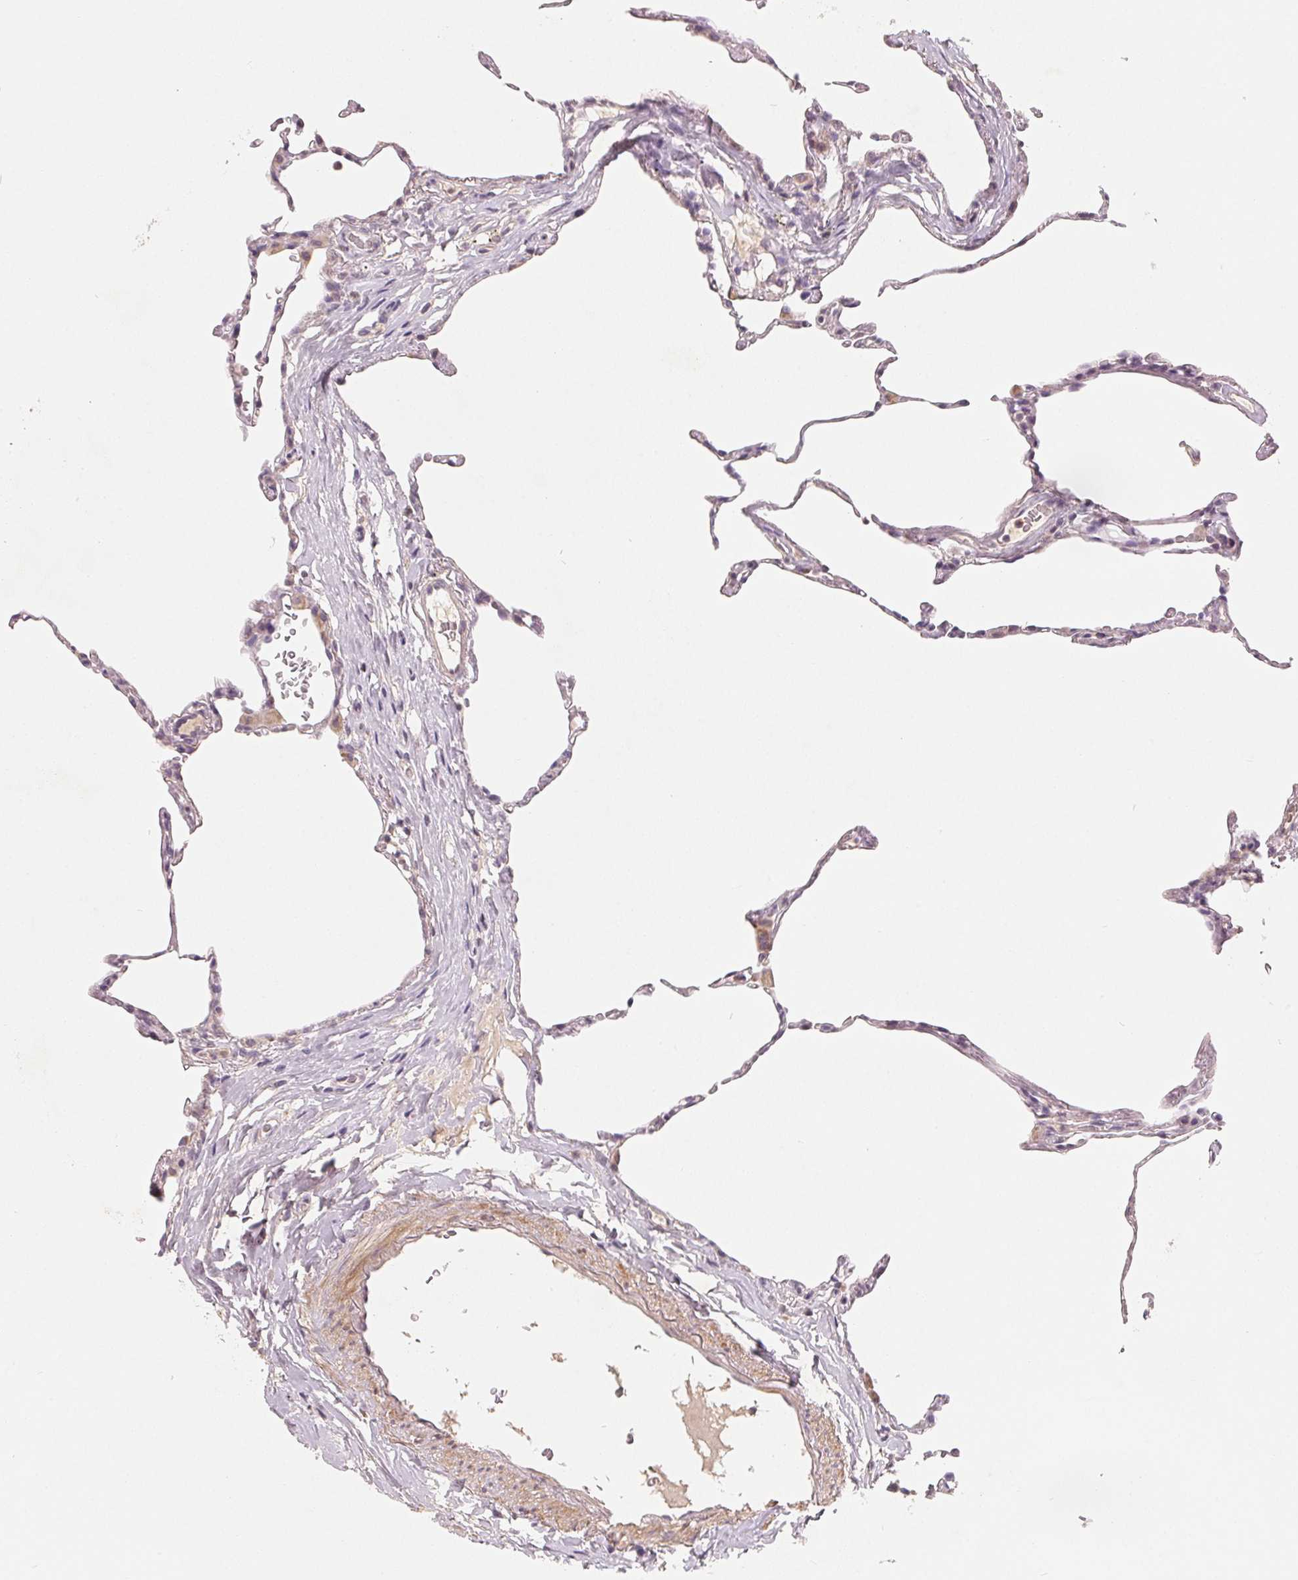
{"staining": {"intensity": "negative", "quantity": "none", "location": "none"}, "tissue": "lung", "cell_type": "Alveolar cells", "image_type": "normal", "snomed": [{"axis": "morphology", "description": "Normal tissue, NOS"}, {"axis": "topography", "description": "Lung"}], "caption": "Immunohistochemistry (IHC) of benign lung shows no expression in alveolar cells. (Brightfield microscopy of DAB (3,3'-diaminobenzidine) IHC at high magnification).", "gene": "GHITM", "patient": {"sex": "female", "age": 57}}